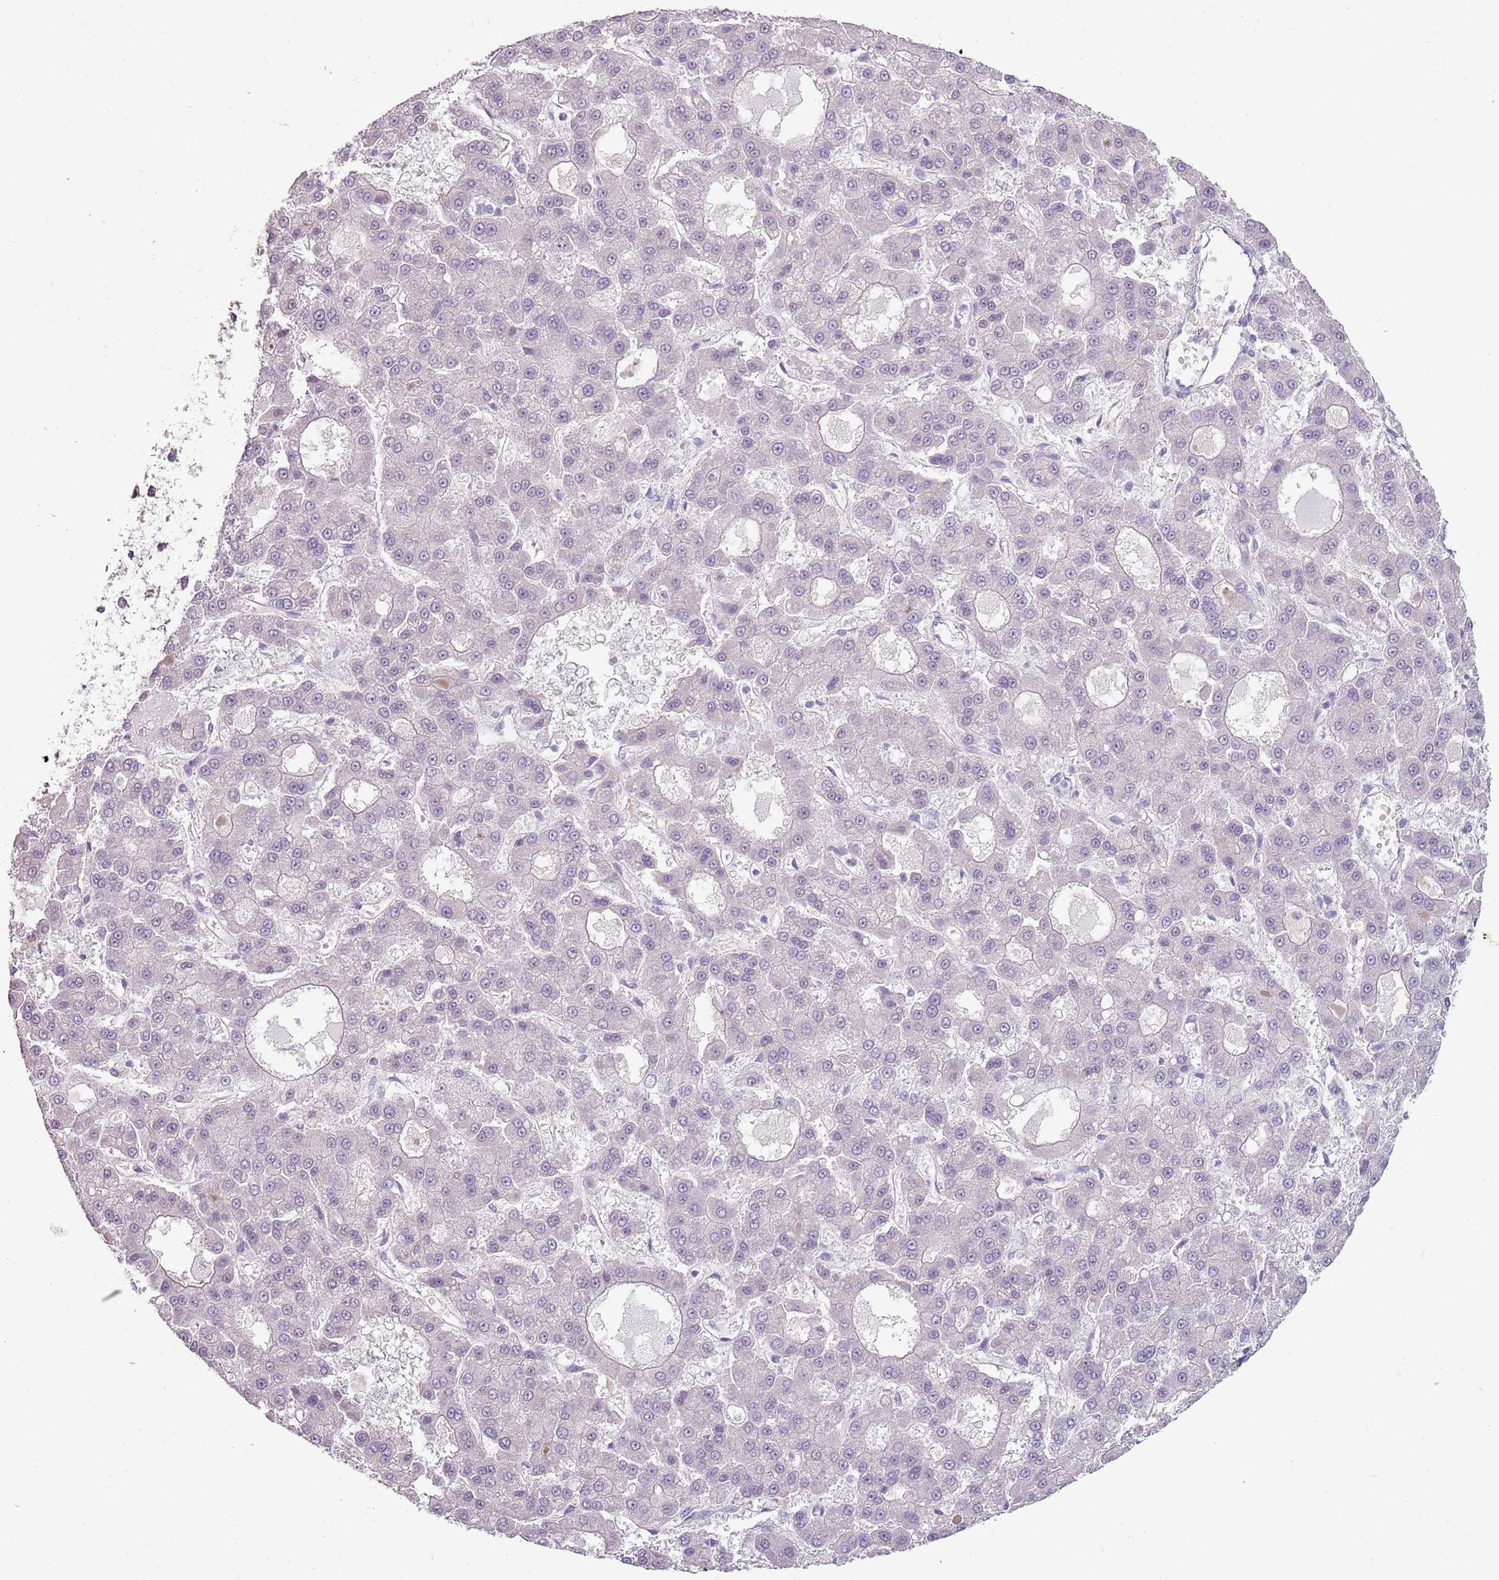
{"staining": {"intensity": "negative", "quantity": "none", "location": "none"}, "tissue": "liver cancer", "cell_type": "Tumor cells", "image_type": "cancer", "snomed": [{"axis": "morphology", "description": "Carcinoma, Hepatocellular, NOS"}, {"axis": "topography", "description": "Liver"}], "caption": "Tumor cells are negative for brown protein staining in hepatocellular carcinoma (liver).", "gene": "RFX2", "patient": {"sex": "male", "age": 70}}